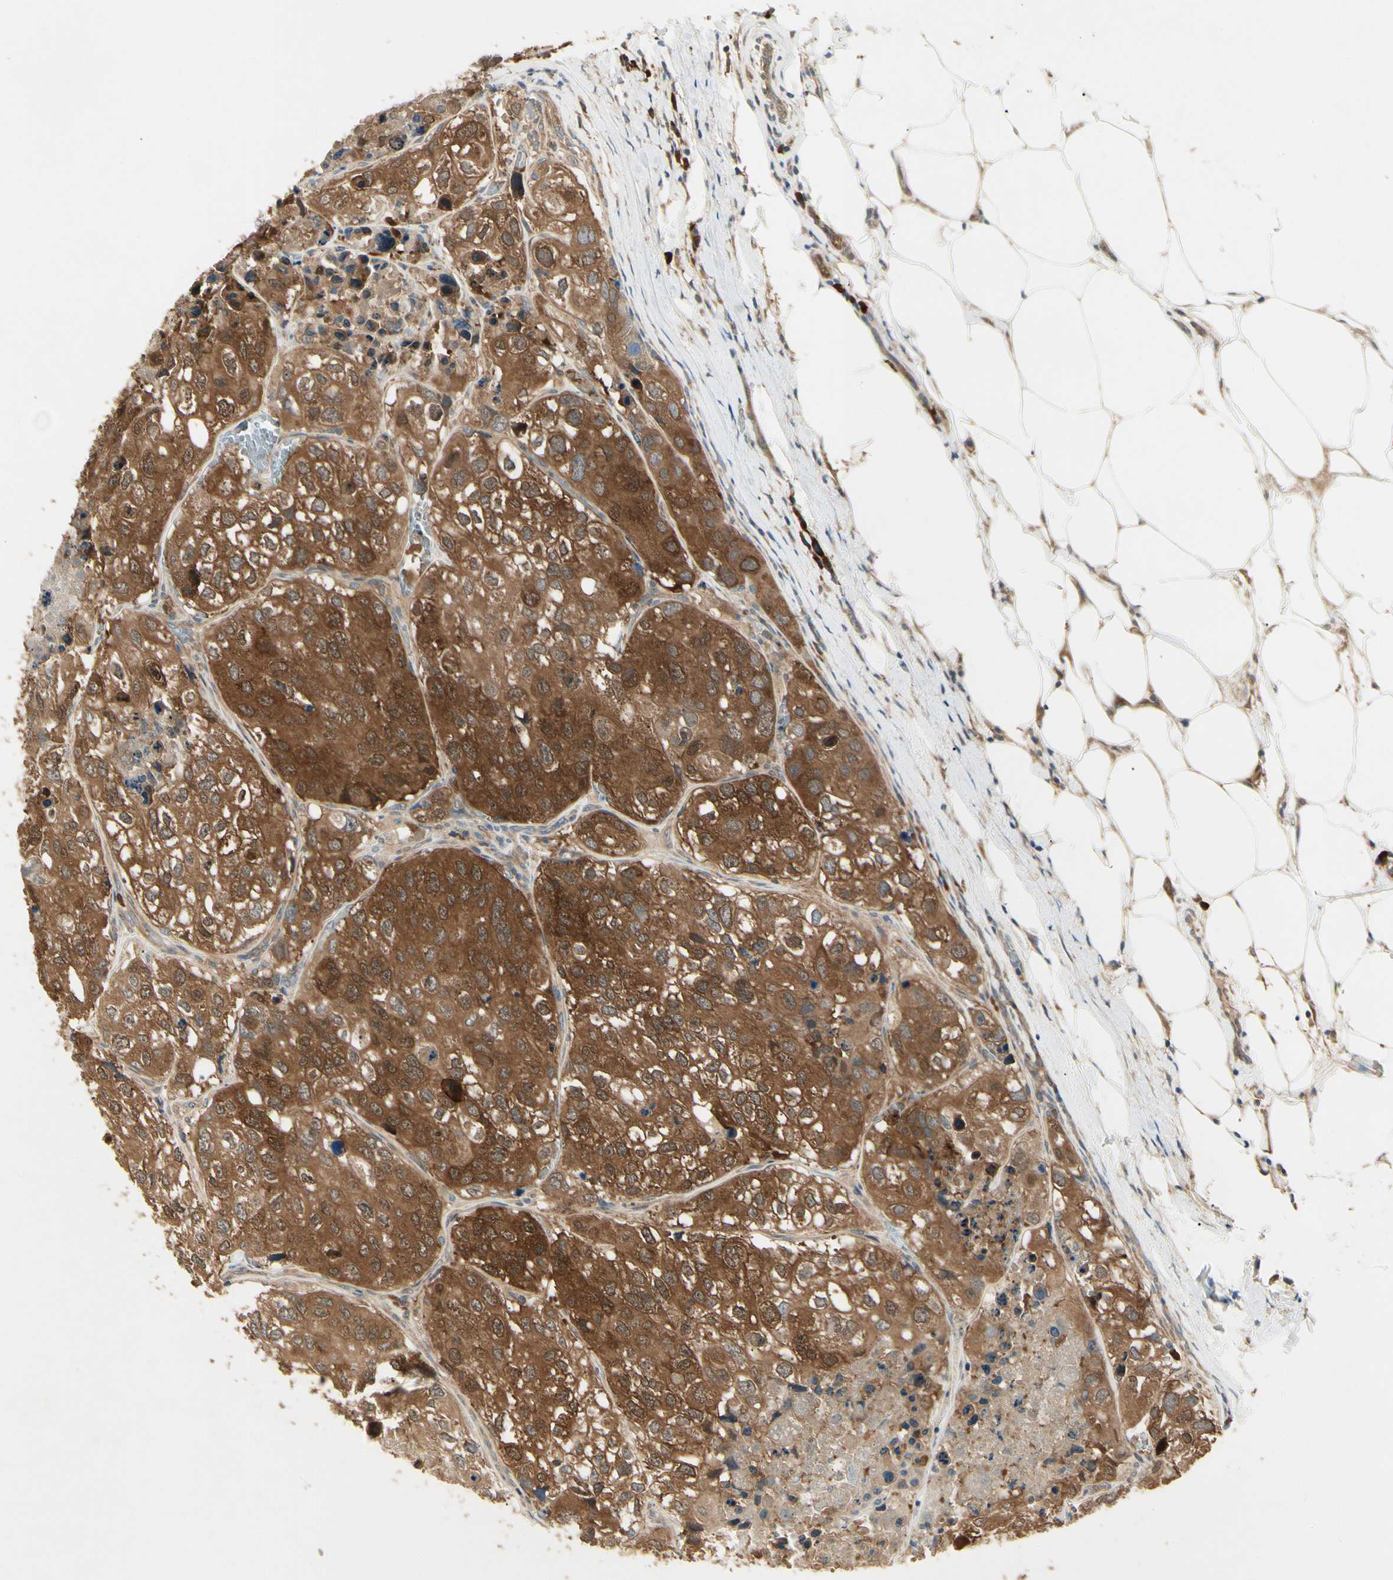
{"staining": {"intensity": "strong", "quantity": ">75%", "location": "cytoplasmic/membranous,nuclear"}, "tissue": "urothelial cancer", "cell_type": "Tumor cells", "image_type": "cancer", "snomed": [{"axis": "morphology", "description": "Urothelial carcinoma, High grade"}, {"axis": "topography", "description": "Lymph node"}, {"axis": "topography", "description": "Urinary bladder"}], "caption": "Immunohistochemical staining of human high-grade urothelial carcinoma shows high levels of strong cytoplasmic/membranous and nuclear expression in about >75% of tumor cells.", "gene": "NME1-NME2", "patient": {"sex": "male", "age": 51}}